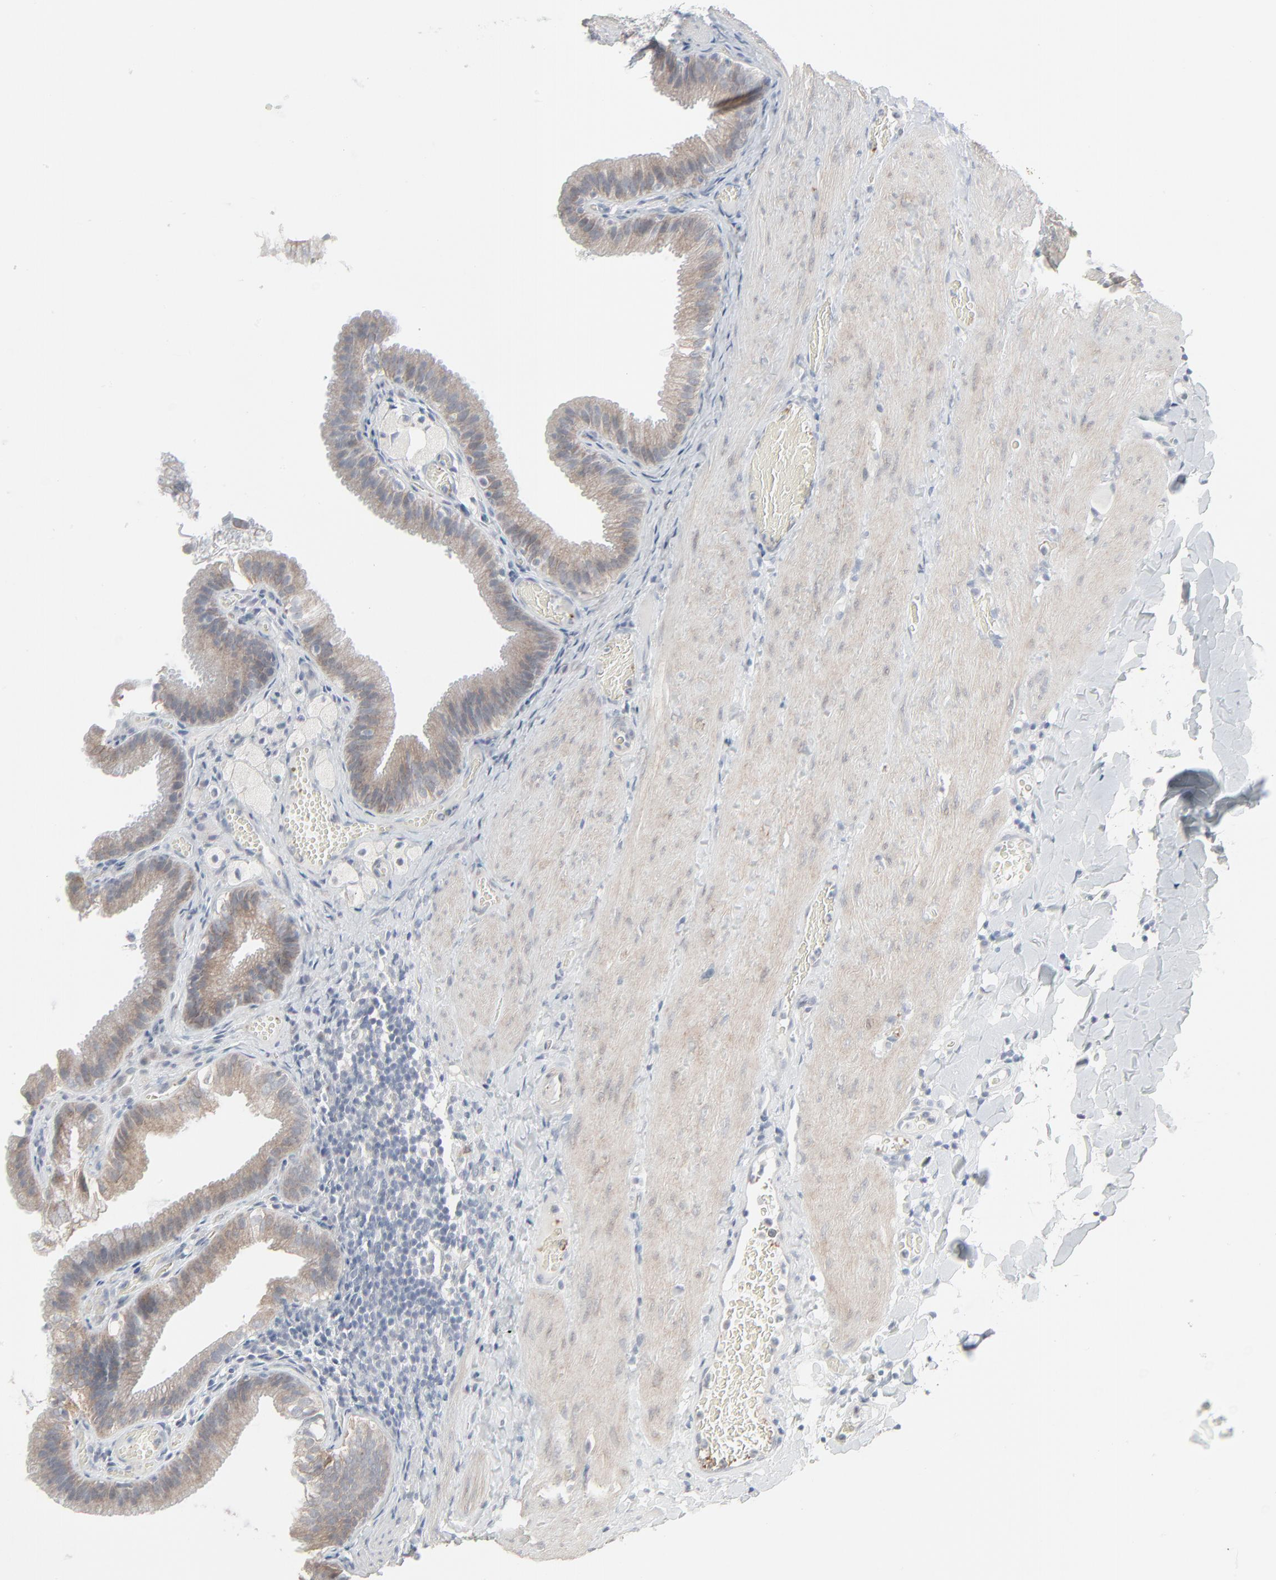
{"staining": {"intensity": "moderate", "quantity": ">75%", "location": "cytoplasmic/membranous"}, "tissue": "gallbladder", "cell_type": "Glandular cells", "image_type": "normal", "snomed": [{"axis": "morphology", "description": "Normal tissue, NOS"}, {"axis": "topography", "description": "Gallbladder"}], "caption": "Immunohistochemistry (IHC) photomicrograph of unremarkable human gallbladder stained for a protein (brown), which shows medium levels of moderate cytoplasmic/membranous staining in approximately >75% of glandular cells.", "gene": "NEUROD1", "patient": {"sex": "female", "age": 24}}